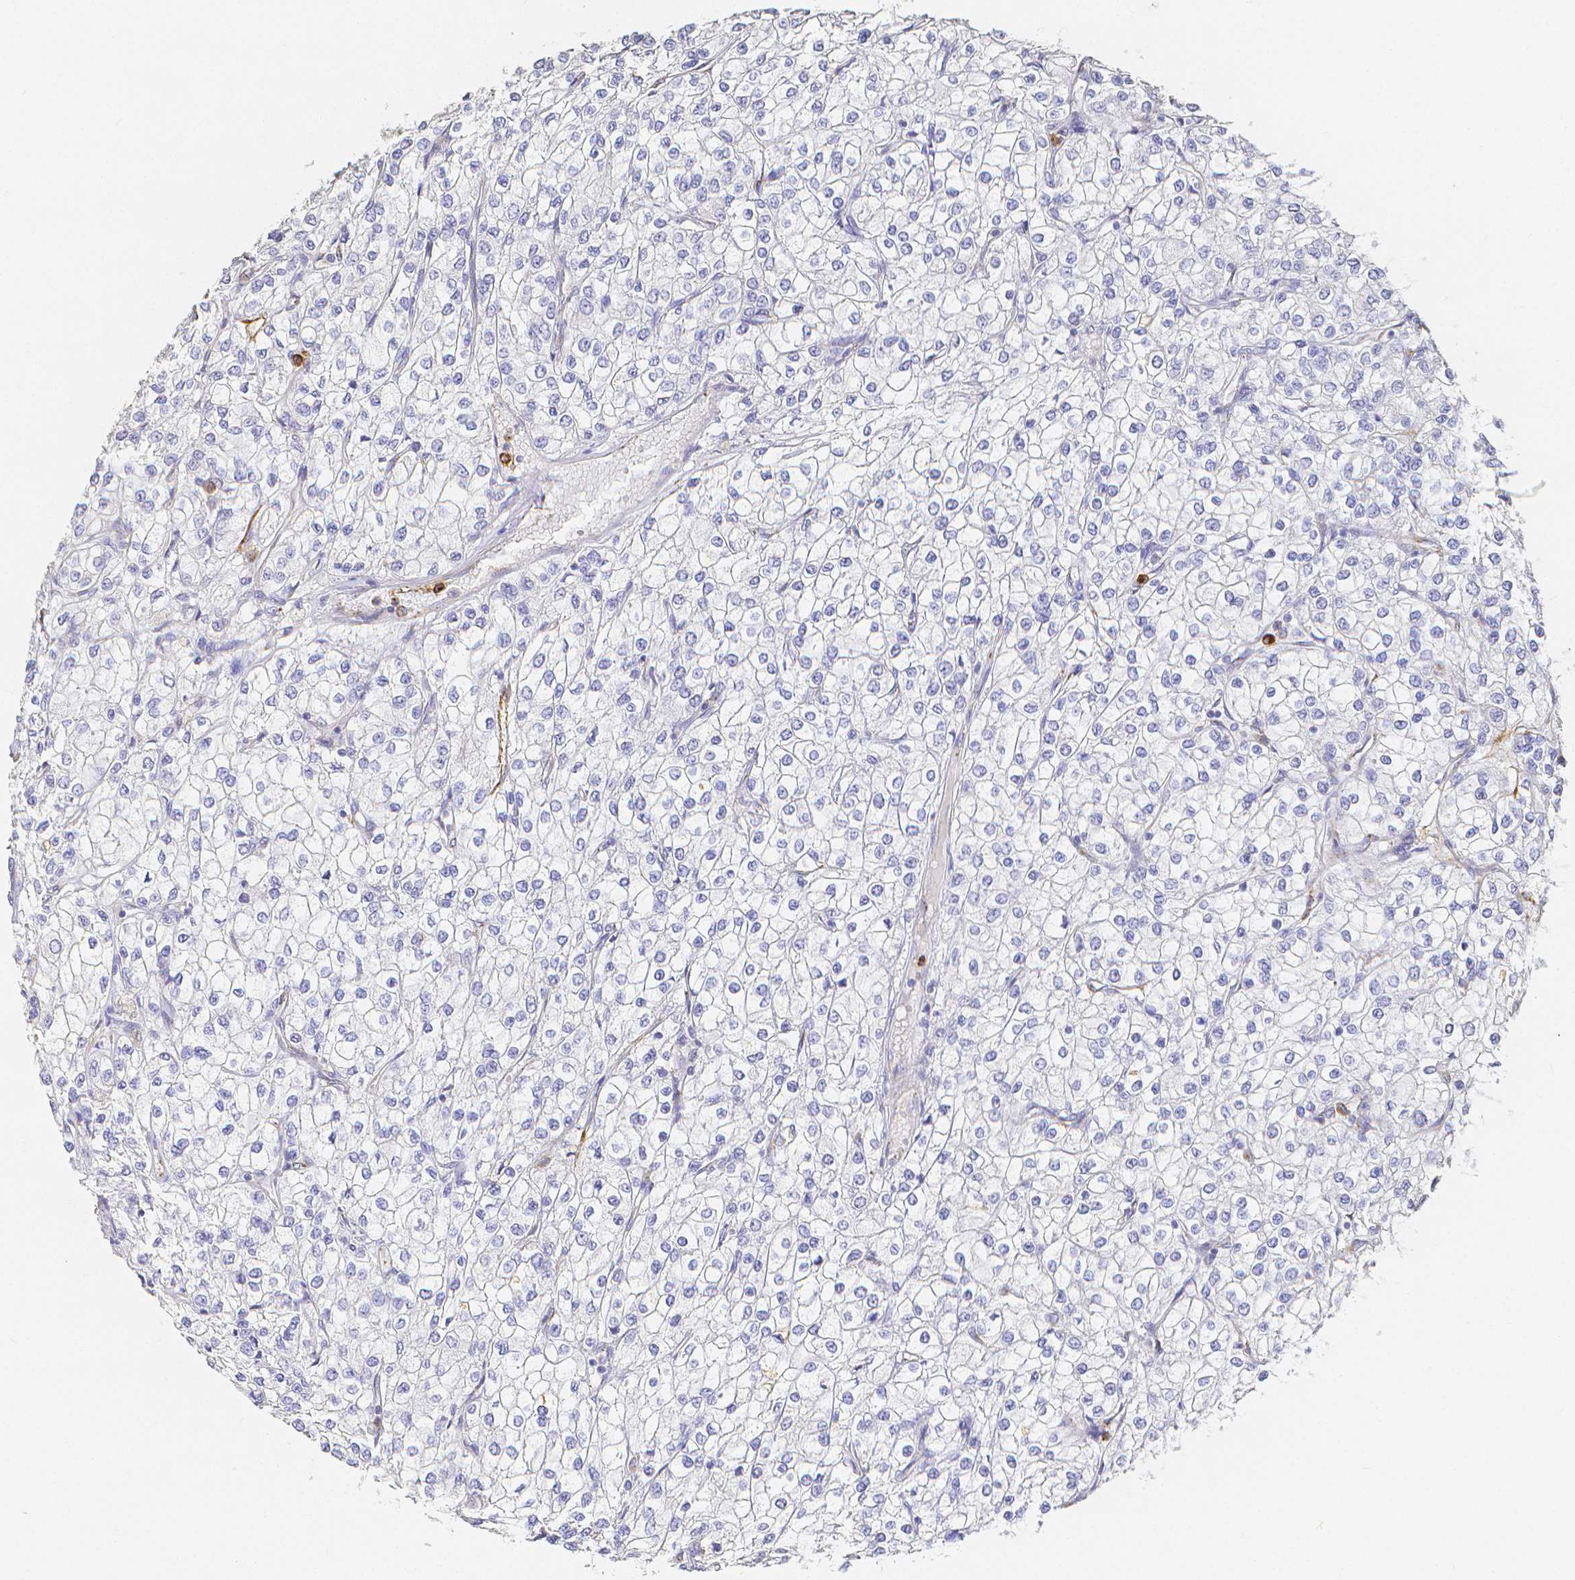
{"staining": {"intensity": "negative", "quantity": "none", "location": "none"}, "tissue": "renal cancer", "cell_type": "Tumor cells", "image_type": "cancer", "snomed": [{"axis": "morphology", "description": "Adenocarcinoma, NOS"}, {"axis": "topography", "description": "Kidney"}], "caption": "DAB (3,3'-diaminobenzidine) immunohistochemical staining of human renal cancer (adenocarcinoma) shows no significant positivity in tumor cells.", "gene": "SMURF1", "patient": {"sex": "male", "age": 80}}